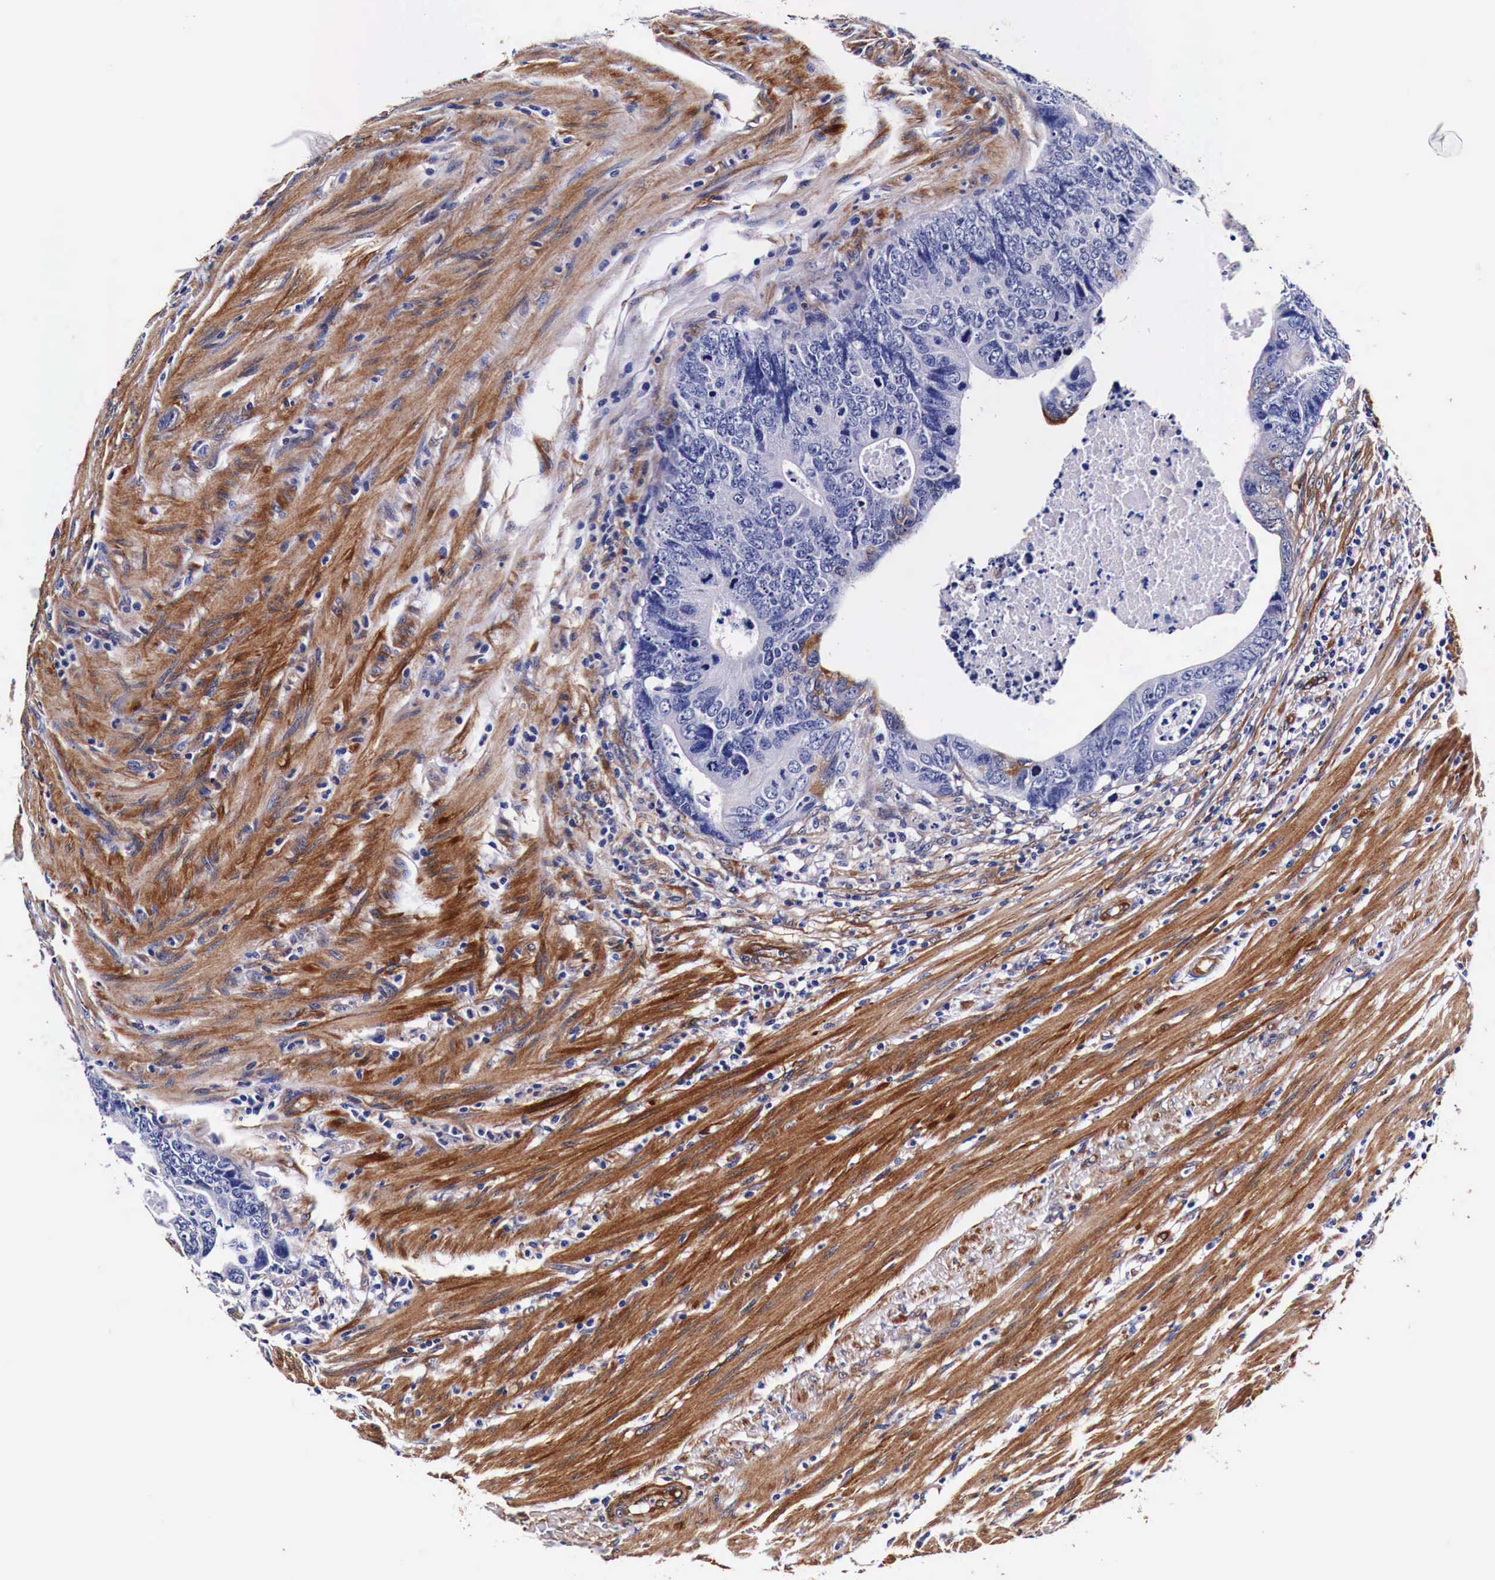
{"staining": {"intensity": "moderate", "quantity": "<25%", "location": "cytoplasmic/membranous"}, "tissue": "colorectal cancer", "cell_type": "Tumor cells", "image_type": "cancer", "snomed": [{"axis": "morphology", "description": "Adenocarcinoma, NOS"}, {"axis": "topography", "description": "Colon"}], "caption": "Immunohistochemistry (IHC) photomicrograph of neoplastic tissue: human colorectal cancer (adenocarcinoma) stained using immunohistochemistry exhibits low levels of moderate protein expression localized specifically in the cytoplasmic/membranous of tumor cells, appearing as a cytoplasmic/membranous brown color.", "gene": "HSPB1", "patient": {"sex": "female", "age": 78}}